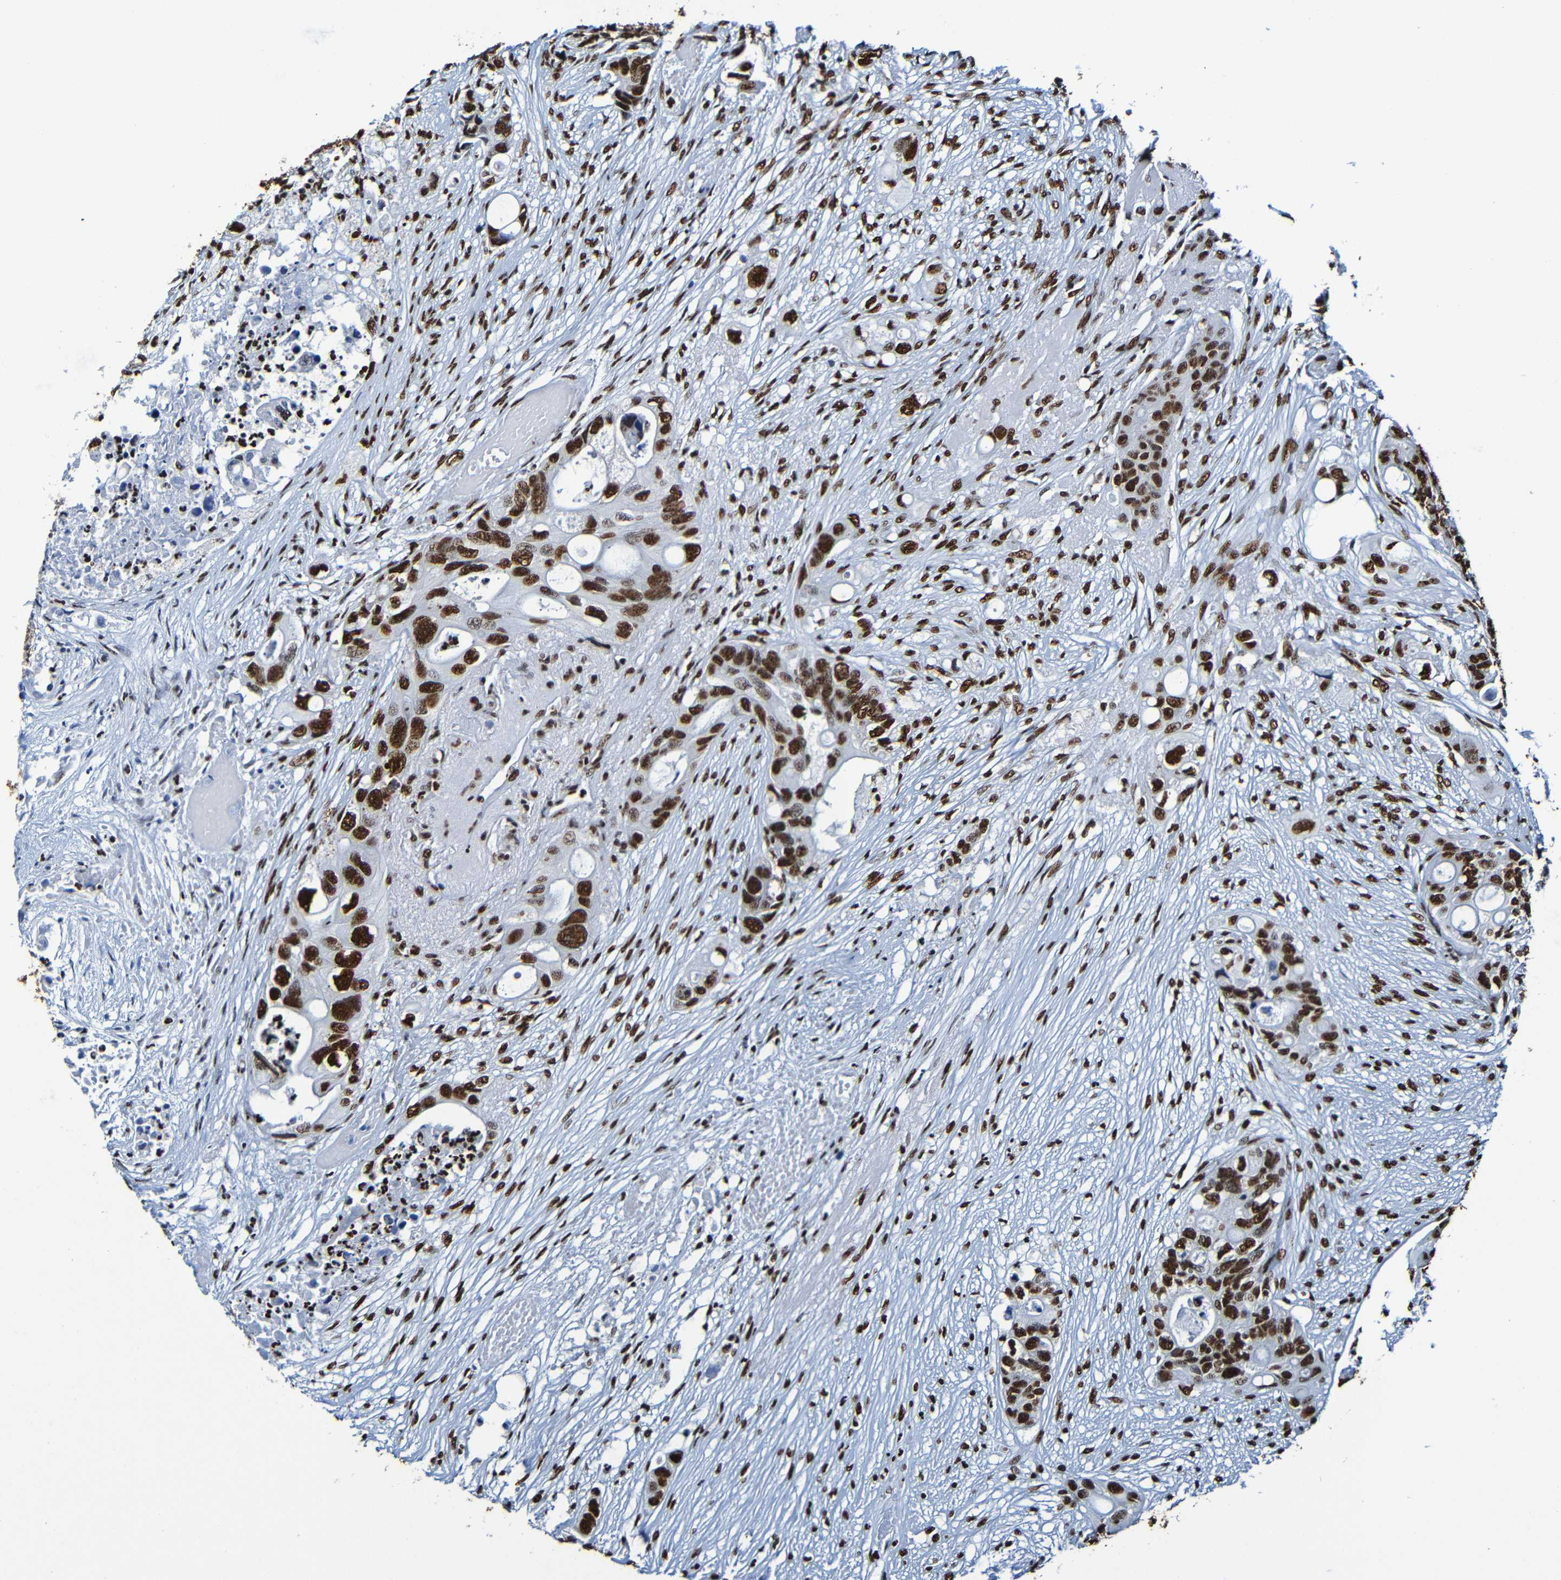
{"staining": {"intensity": "strong", "quantity": ">75%", "location": "nuclear"}, "tissue": "colorectal cancer", "cell_type": "Tumor cells", "image_type": "cancer", "snomed": [{"axis": "morphology", "description": "Adenocarcinoma, NOS"}, {"axis": "topography", "description": "Colon"}], "caption": "A histopathology image showing strong nuclear positivity in approximately >75% of tumor cells in adenocarcinoma (colorectal), as visualized by brown immunohistochemical staining.", "gene": "SRSF3", "patient": {"sex": "female", "age": 57}}